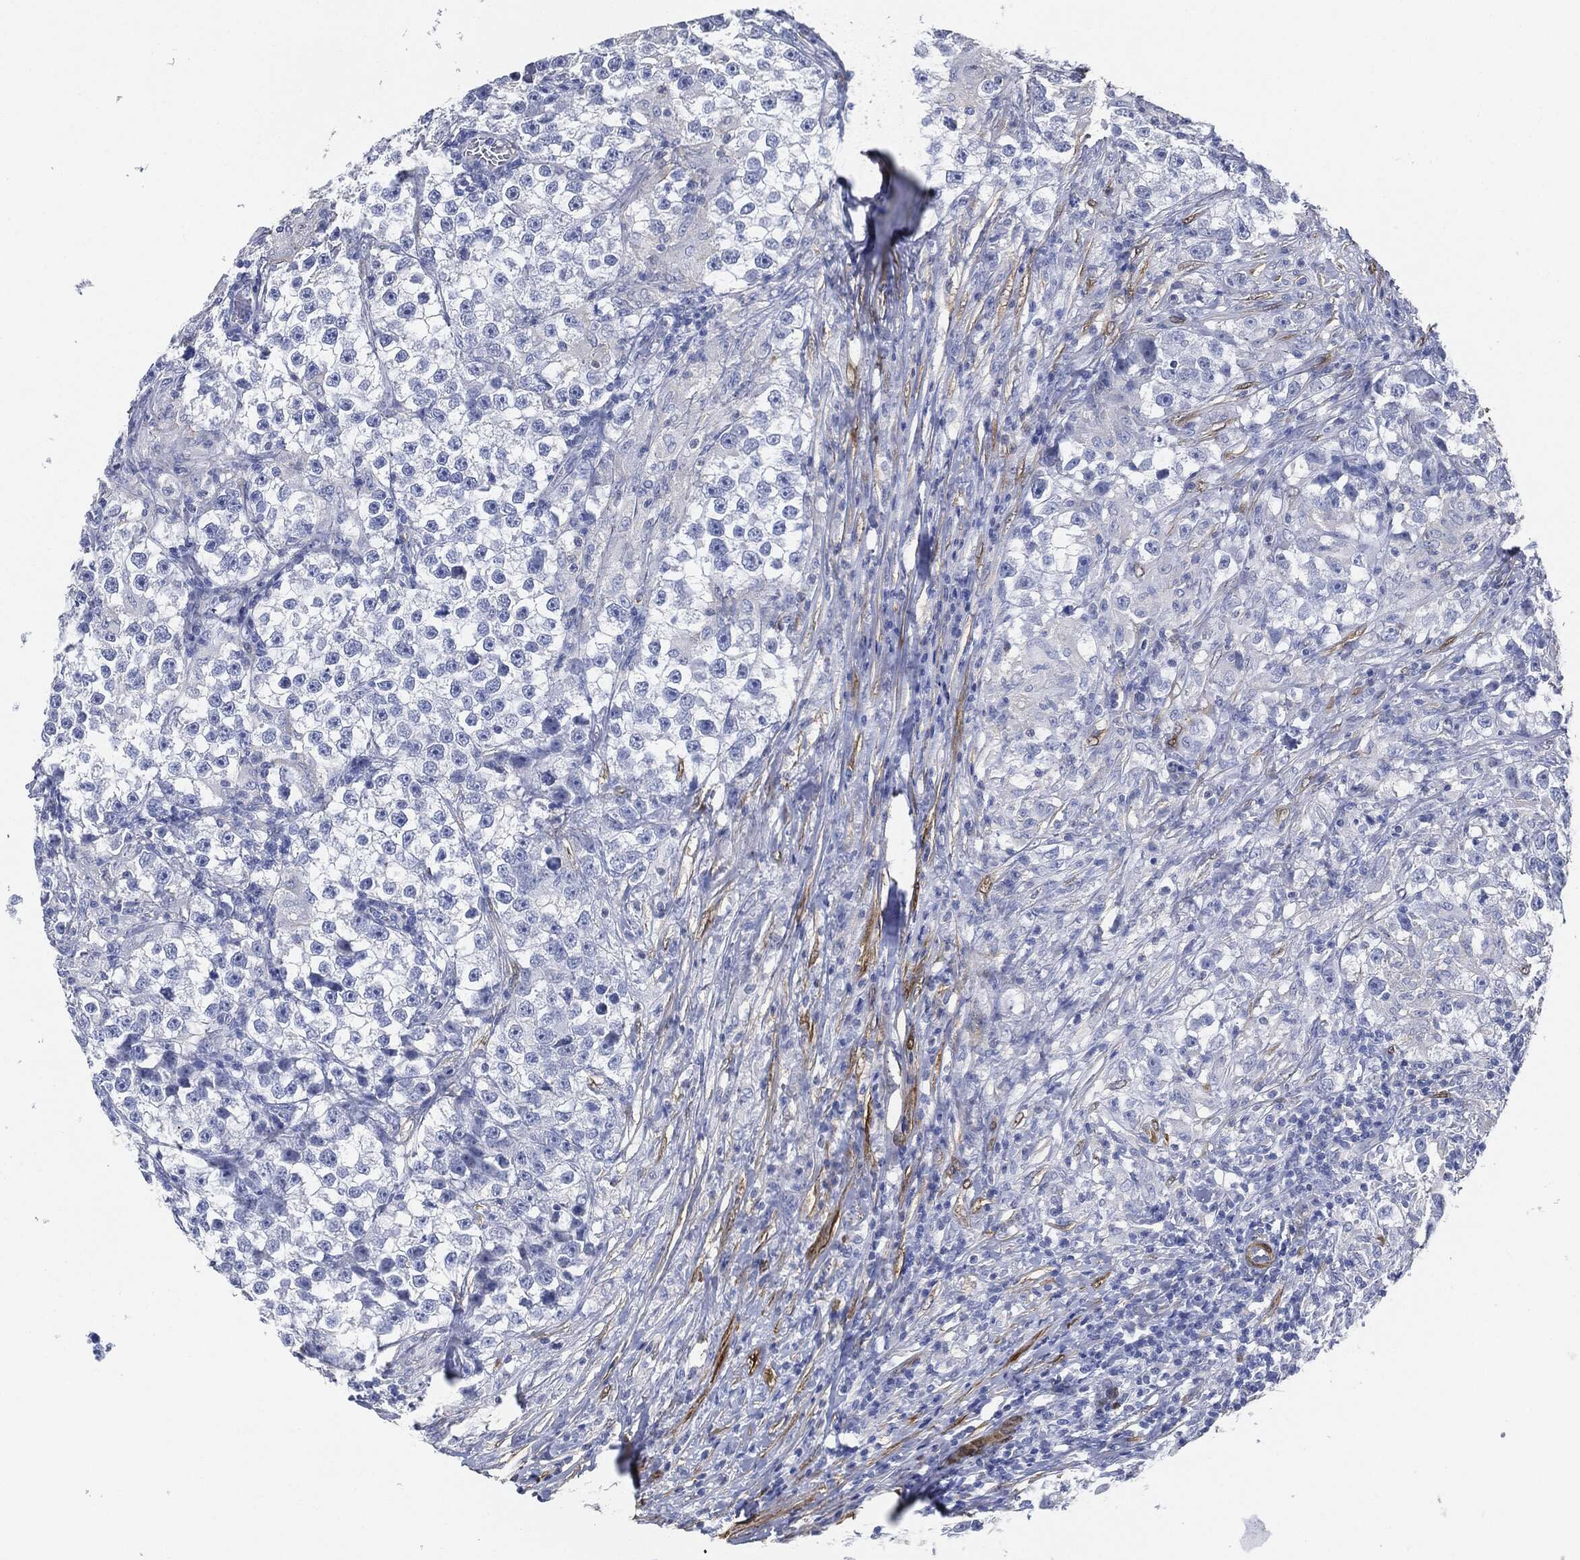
{"staining": {"intensity": "negative", "quantity": "none", "location": "none"}, "tissue": "testis cancer", "cell_type": "Tumor cells", "image_type": "cancer", "snomed": [{"axis": "morphology", "description": "Seminoma, NOS"}, {"axis": "topography", "description": "Testis"}], "caption": "There is no significant staining in tumor cells of testis cancer.", "gene": "TAGLN", "patient": {"sex": "male", "age": 46}}